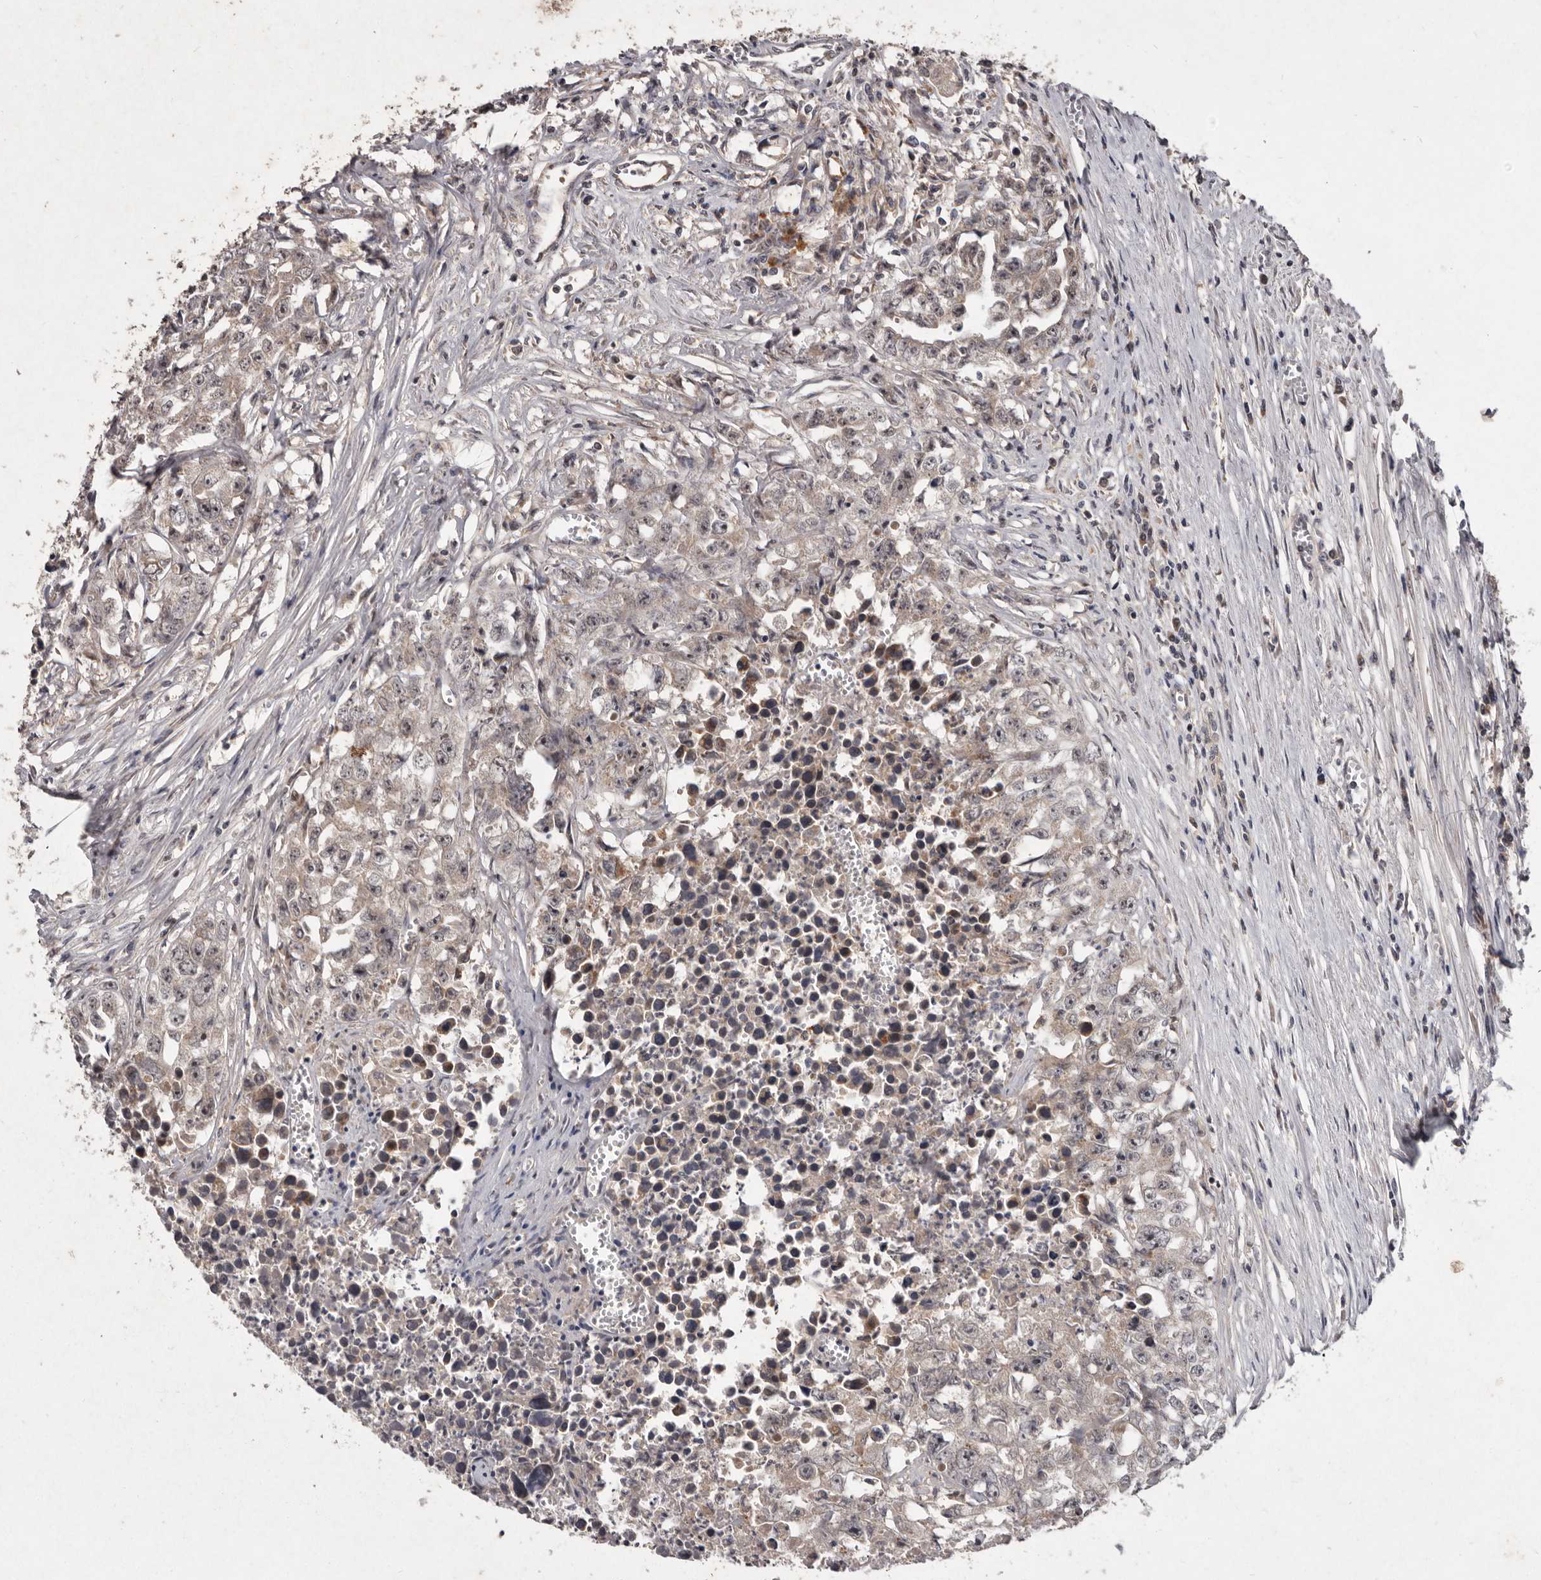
{"staining": {"intensity": "weak", "quantity": "25%-75%", "location": "cytoplasmic/membranous"}, "tissue": "testis cancer", "cell_type": "Tumor cells", "image_type": "cancer", "snomed": [{"axis": "morphology", "description": "Seminoma, NOS"}, {"axis": "morphology", "description": "Carcinoma, Embryonal, NOS"}, {"axis": "topography", "description": "Testis"}], "caption": "IHC (DAB) staining of testis cancer (embryonal carcinoma) exhibits weak cytoplasmic/membranous protein staining in approximately 25%-75% of tumor cells.", "gene": "FLAD1", "patient": {"sex": "male", "age": 43}}